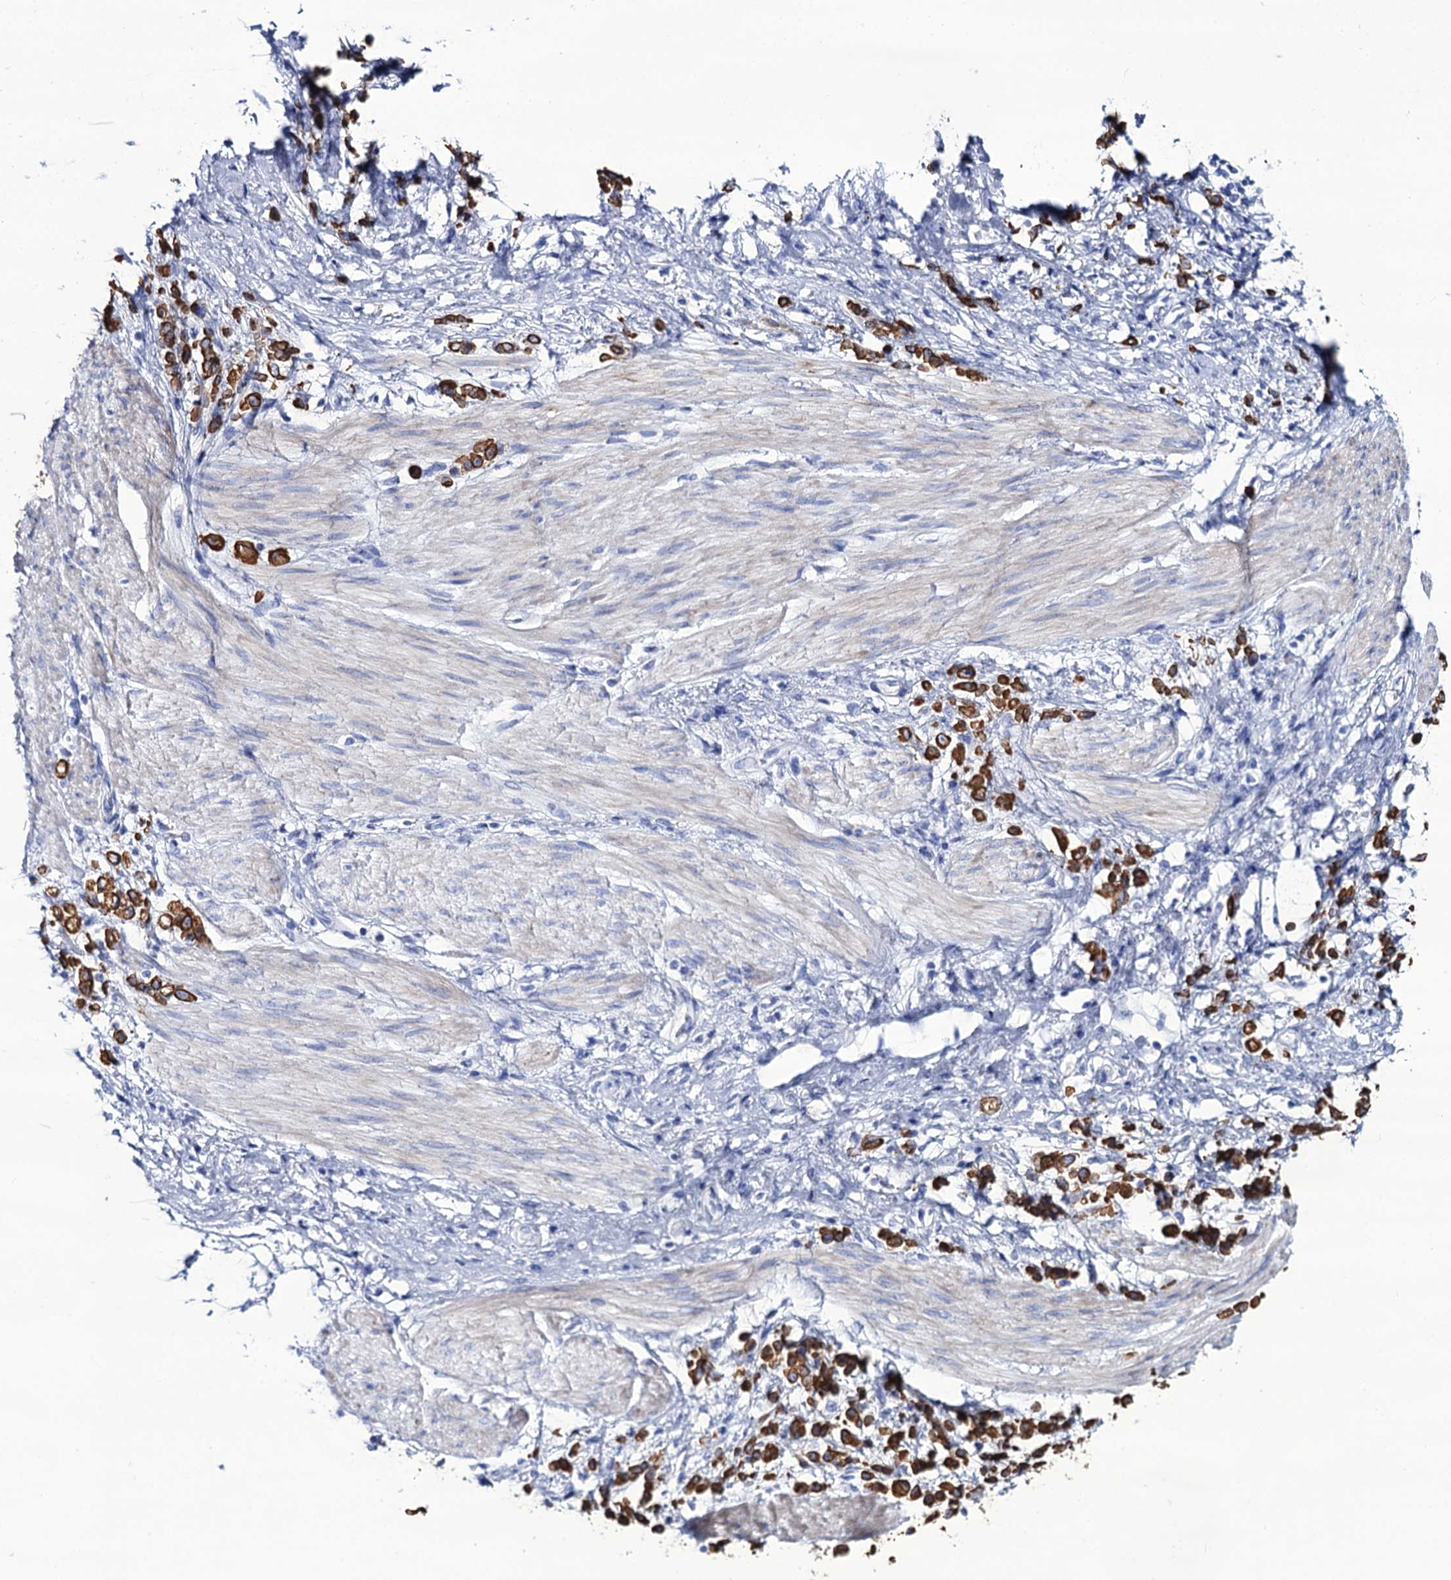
{"staining": {"intensity": "strong", "quantity": ">75%", "location": "cytoplasmic/membranous"}, "tissue": "stomach cancer", "cell_type": "Tumor cells", "image_type": "cancer", "snomed": [{"axis": "morphology", "description": "Adenocarcinoma, NOS"}, {"axis": "topography", "description": "Stomach"}], "caption": "Immunohistochemical staining of stomach cancer (adenocarcinoma) displays high levels of strong cytoplasmic/membranous expression in about >75% of tumor cells. (IHC, brightfield microscopy, high magnification).", "gene": "RAB3IP", "patient": {"sex": "female", "age": 60}}